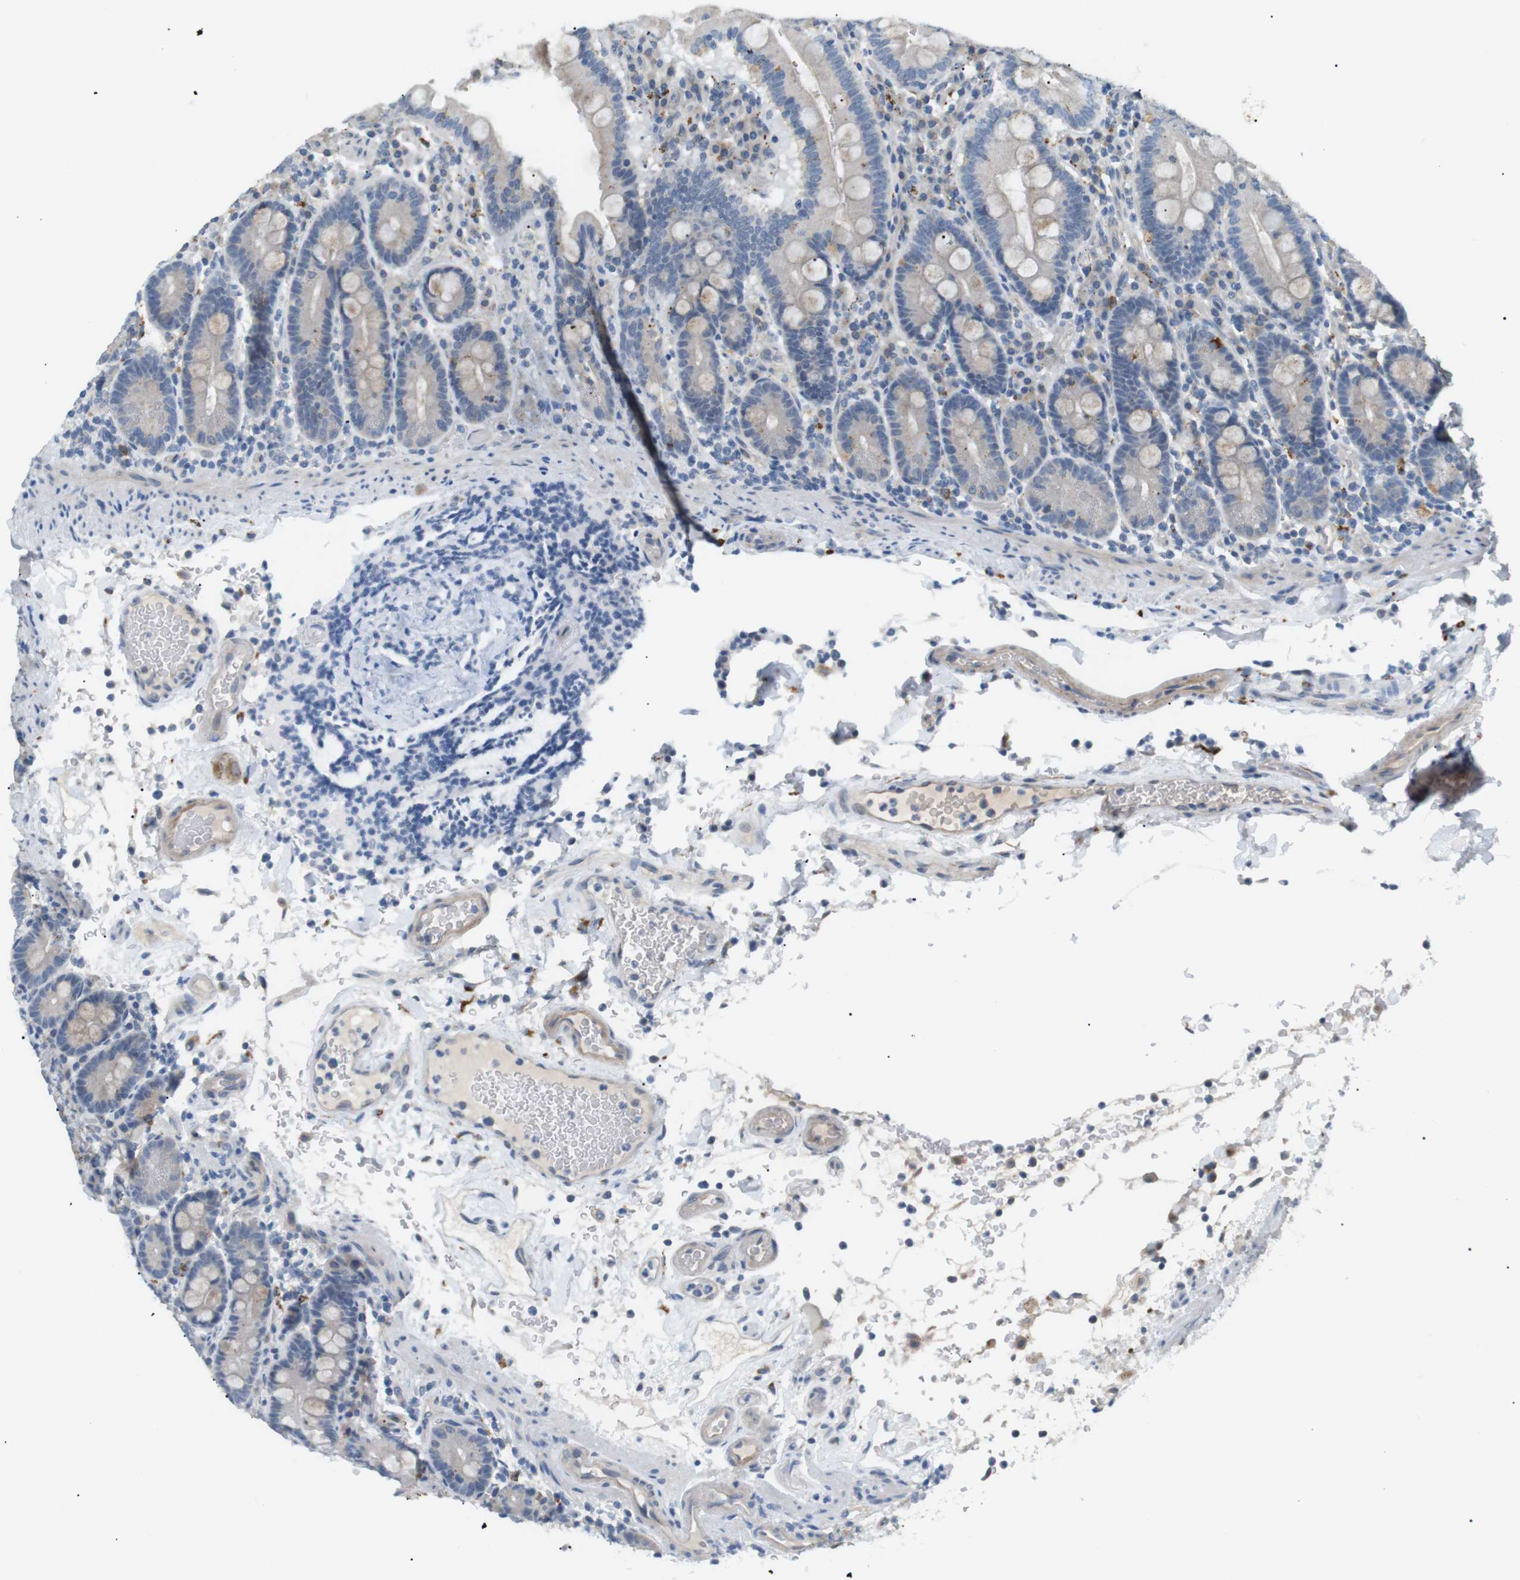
{"staining": {"intensity": "negative", "quantity": "none", "location": "none"}, "tissue": "duodenum", "cell_type": "Glandular cells", "image_type": "normal", "snomed": [{"axis": "morphology", "description": "Normal tissue, NOS"}, {"axis": "topography", "description": "Small intestine, NOS"}], "caption": "Human duodenum stained for a protein using immunohistochemistry displays no staining in glandular cells.", "gene": "B4GALNT2", "patient": {"sex": "female", "age": 71}}